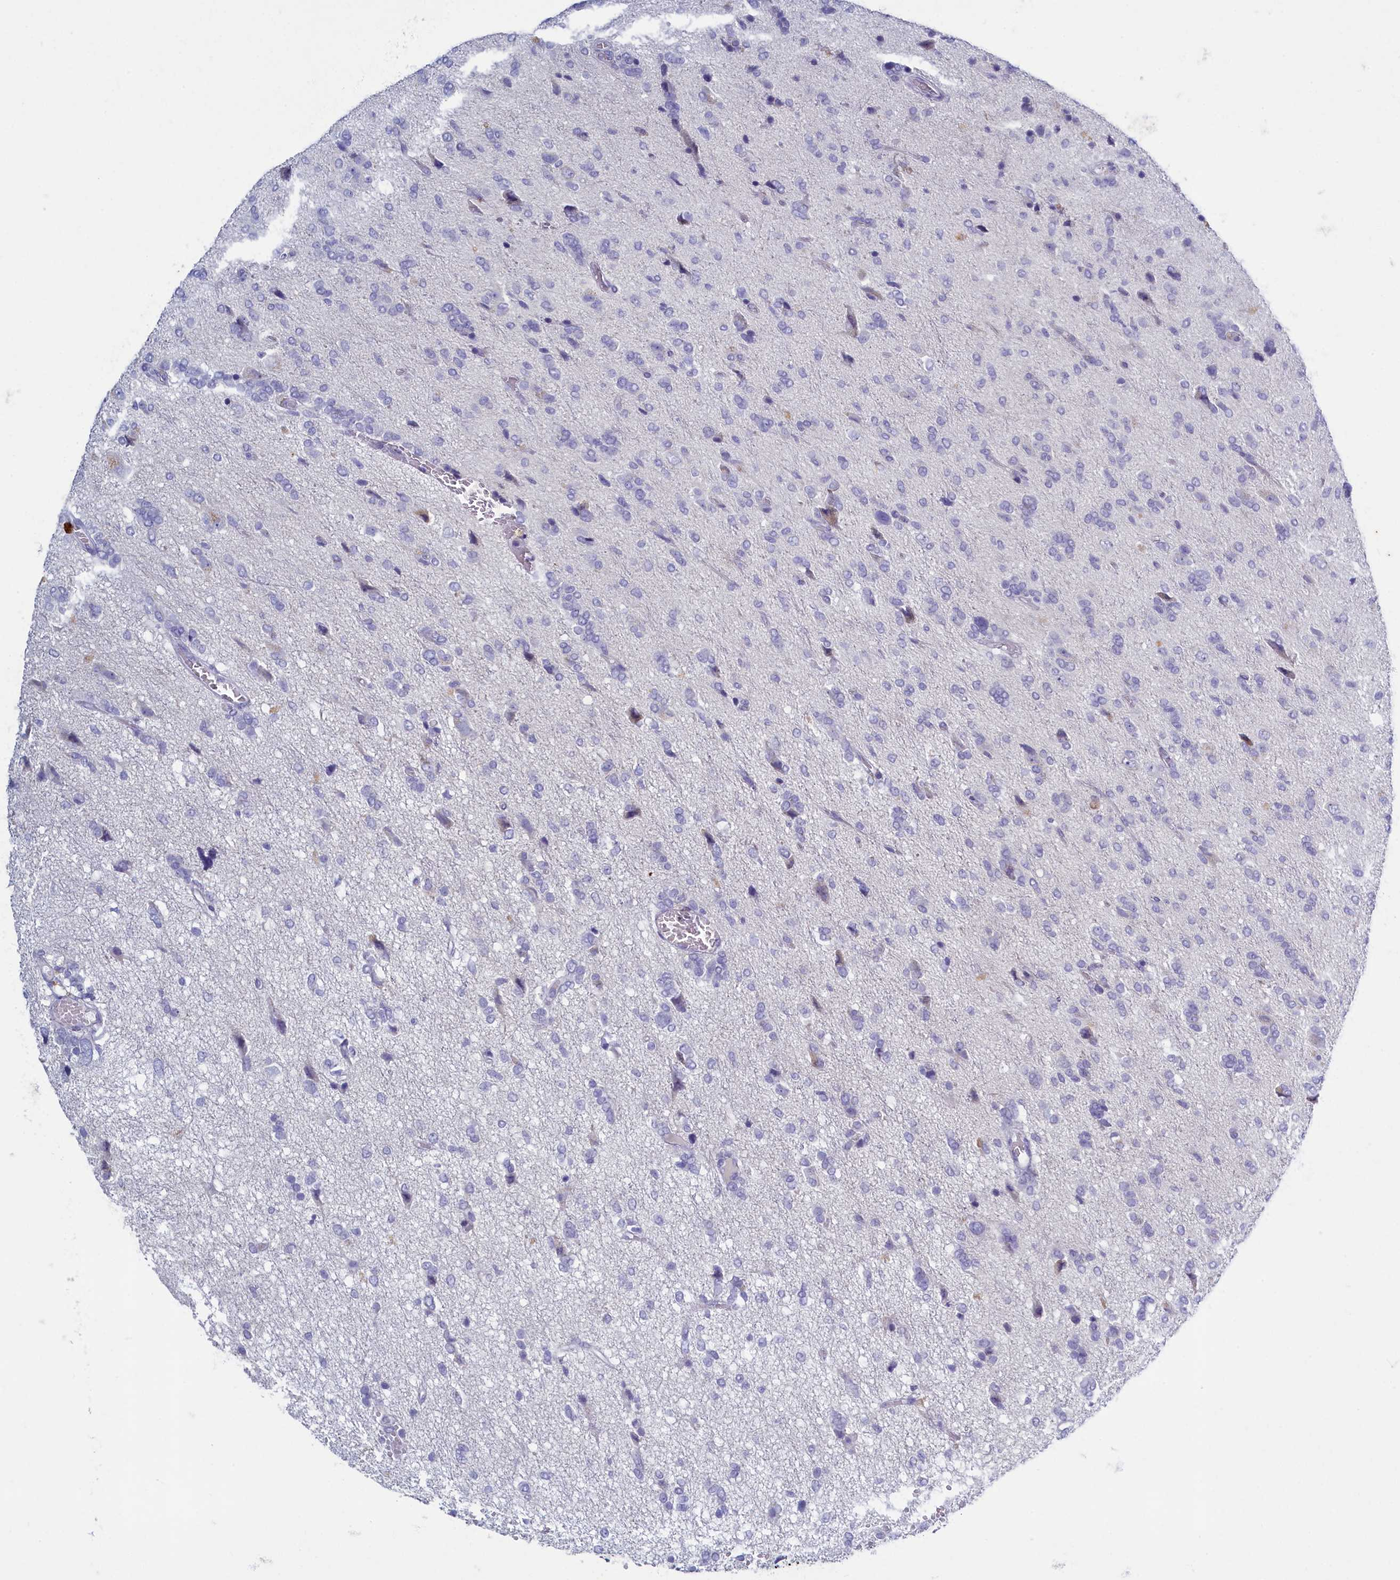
{"staining": {"intensity": "negative", "quantity": "none", "location": "none"}, "tissue": "glioma", "cell_type": "Tumor cells", "image_type": "cancer", "snomed": [{"axis": "morphology", "description": "Glioma, malignant, High grade"}, {"axis": "topography", "description": "Brain"}], "caption": "Immunohistochemistry (IHC) histopathology image of human malignant glioma (high-grade) stained for a protein (brown), which reveals no positivity in tumor cells.", "gene": "OCIAD2", "patient": {"sex": "female", "age": 59}}